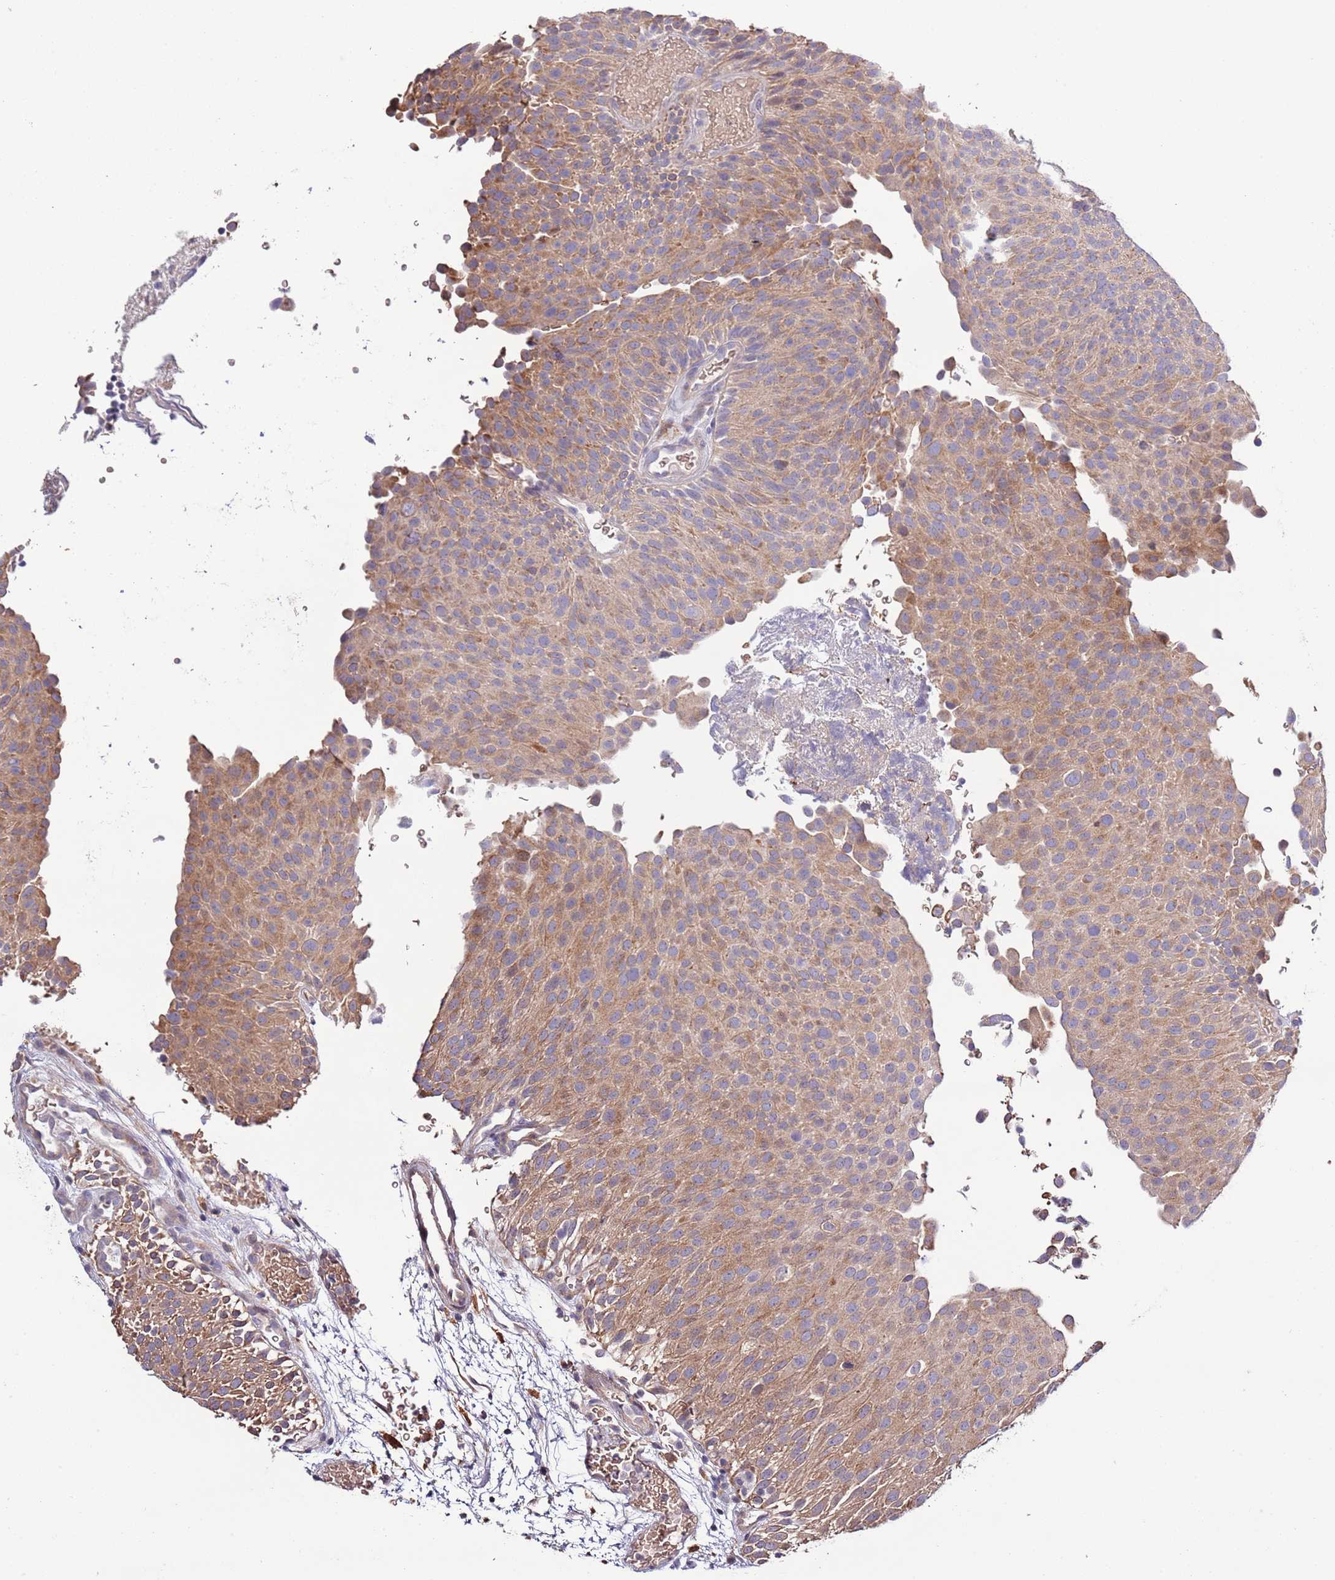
{"staining": {"intensity": "moderate", "quantity": ">75%", "location": "cytoplasmic/membranous"}, "tissue": "urothelial cancer", "cell_type": "Tumor cells", "image_type": "cancer", "snomed": [{"axis": "morphology", "description": "Urothelial carcinoma, Low grade"}, {"axis": "topography", "description": "Urinary bladder"}], "caption": "High-power microscopy captured an immunohistochemistry micrograph of low-grade urothelial carcinoma, revealing moderate cytoplasmic/membranous expression in about >75% of tumor cells.", "gene": "LIPJ", "patient": {"sex": "male", "age": 78}}